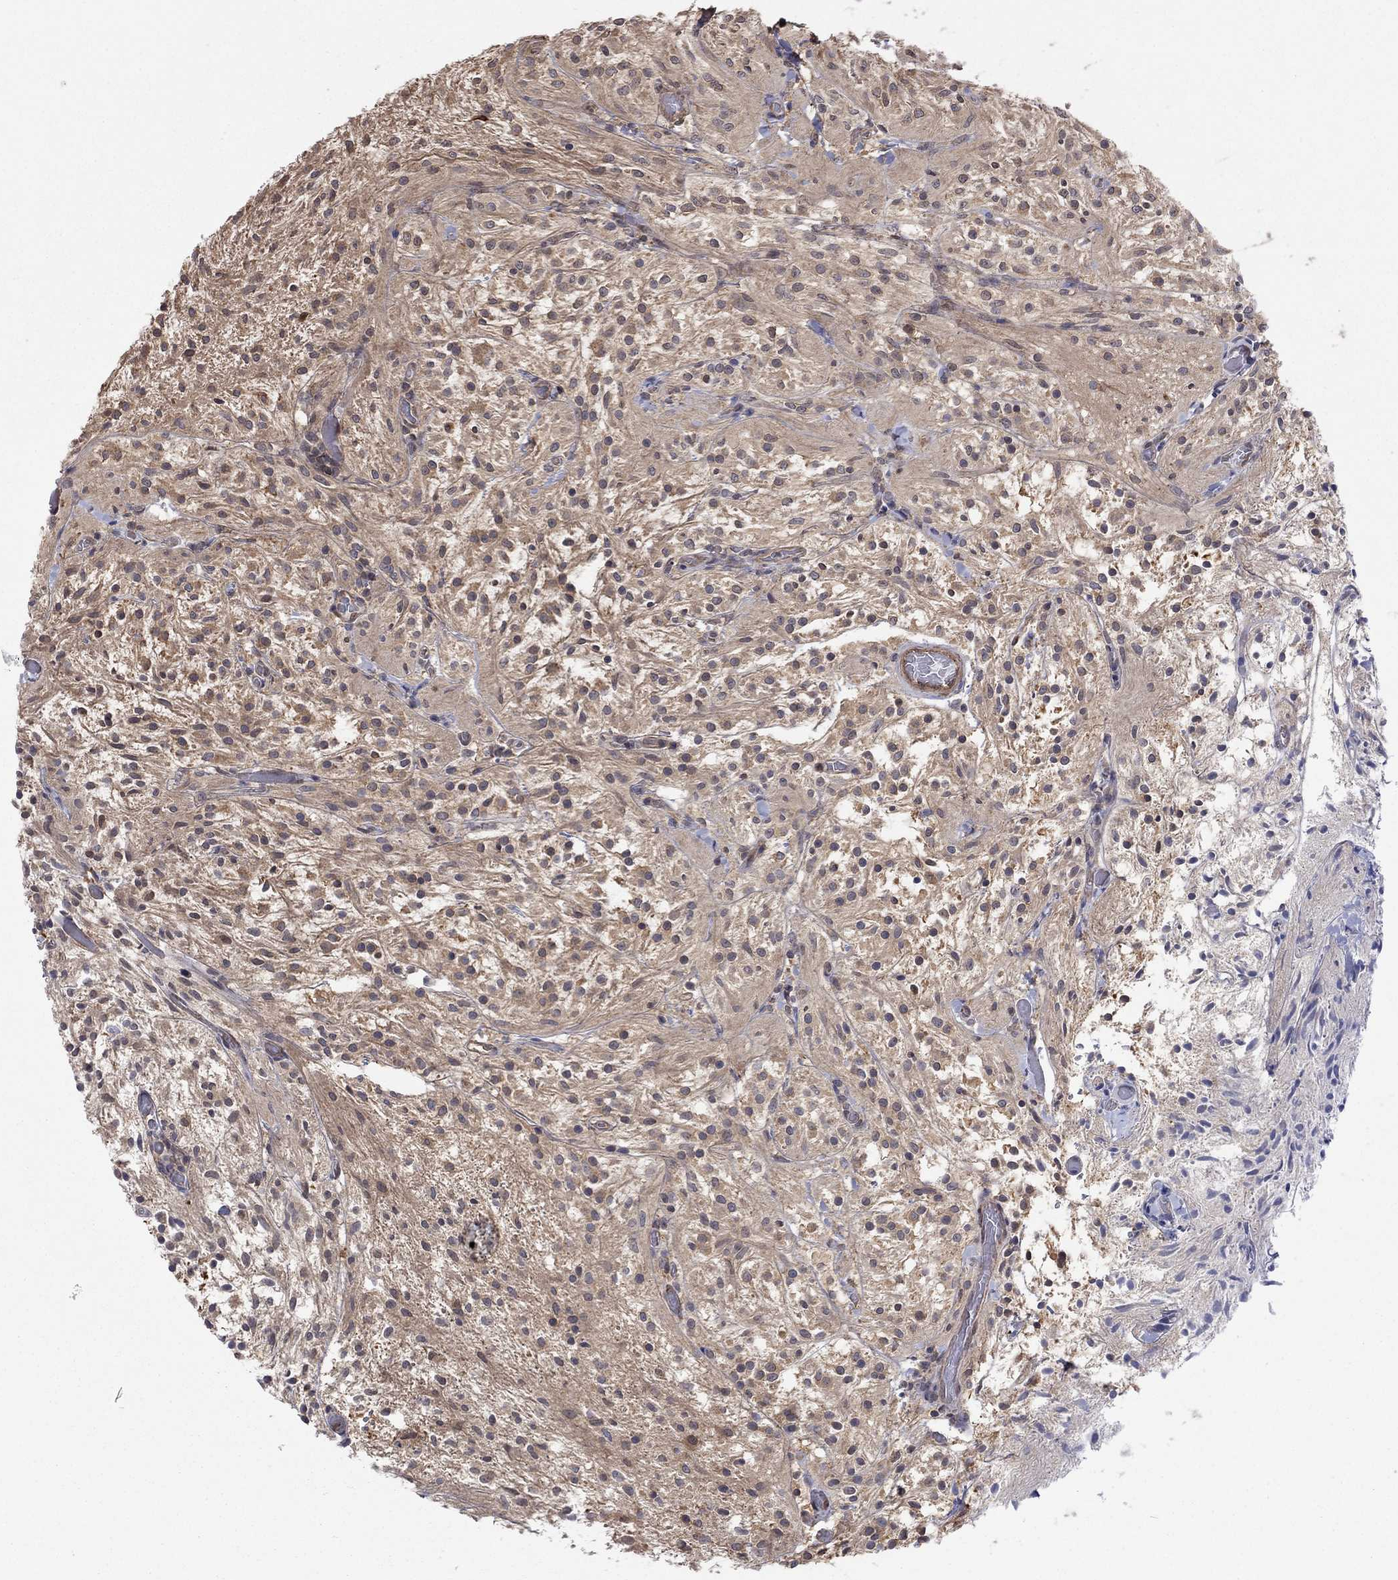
{"staining": {"intensity": "negative", "quantity": "none", "location": "none"}, "tissue": "glioma", "cell_type": "Tumor cells", "image_type": "cancer", "snomed": [{"axis": "morphology", "description": "Glioma, malignant, Low grade"}, {"axis": "topography", "description": "Brain"}], "caption": "The immunohistochemistry micrograph has no significant expression in tumor cells of glioma tissue.", "gene": "RNF114", "patient": {"sex": "male", "age": 3}}